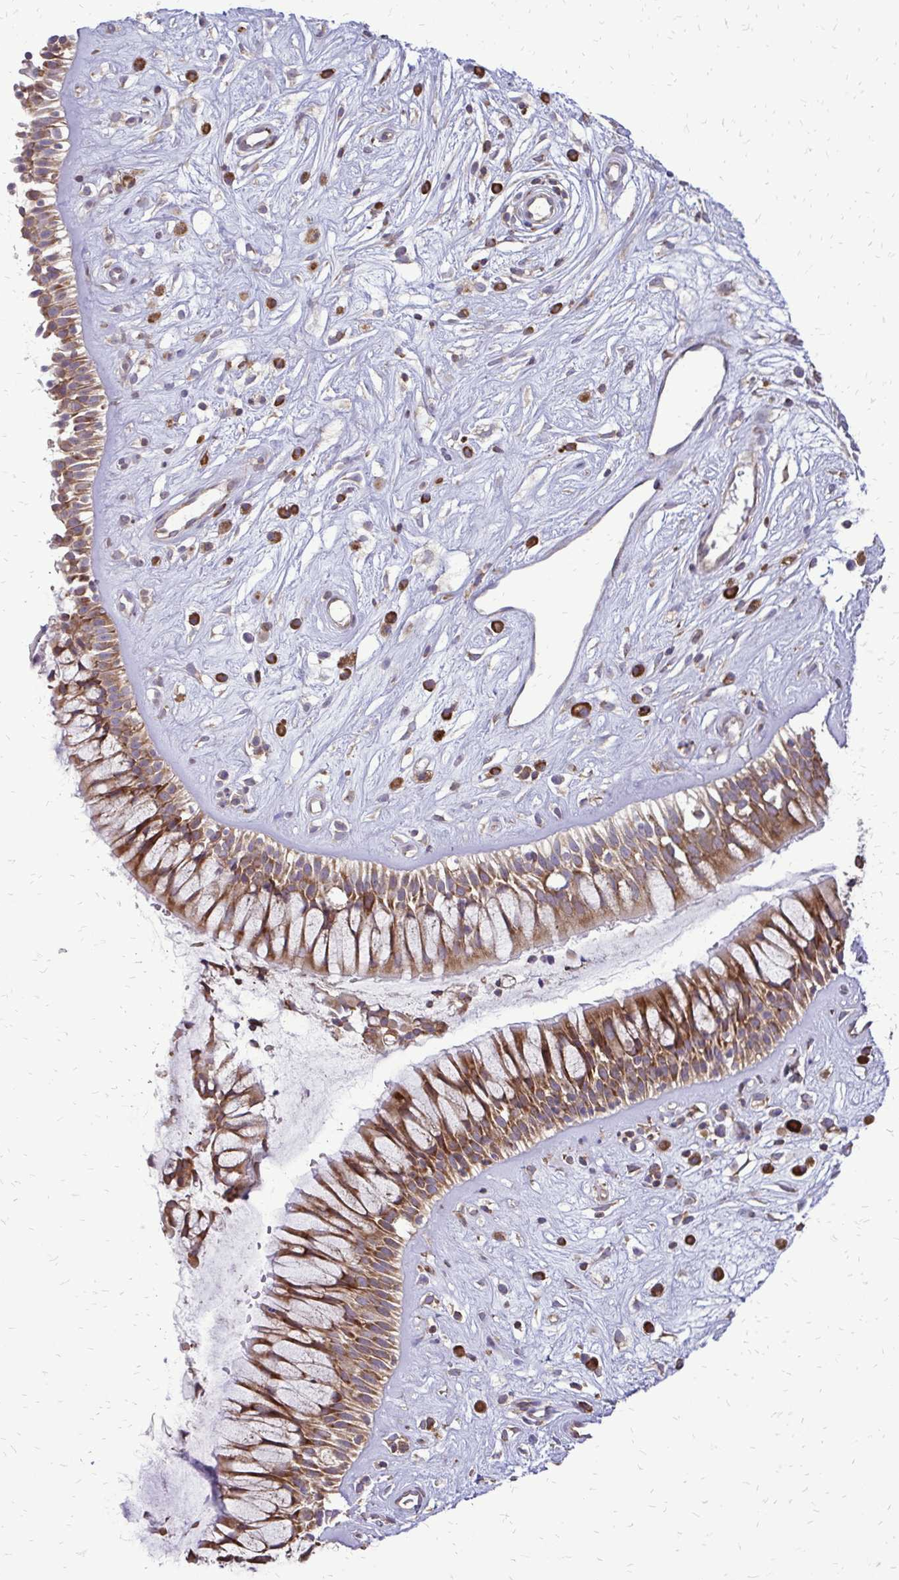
{"staining": {"intensity": "moderate", "quantity": ">75%", "location": "cytoplasmic/membranous"}, "tissue": "nasopharynx", "cell_type": "Respiratory epithelial cells", "image_type": "normal", "snomed": [{"axis": "morphology", "description": "Normal tissue, NOS"}, {"axis": "topography", "description": "Nasopharynx"}], "caption": "Immunohistochemical staining of benign nasopharynx shows medium levels of moderate cytoplasmic/membranous positivity in about >75% of respiratory epithelial cells. The protein of interest is shown in brown color, while the nuclei are stained blue.", "gene": "RPS3", "patient": {"sex": "male", "age": 32}}